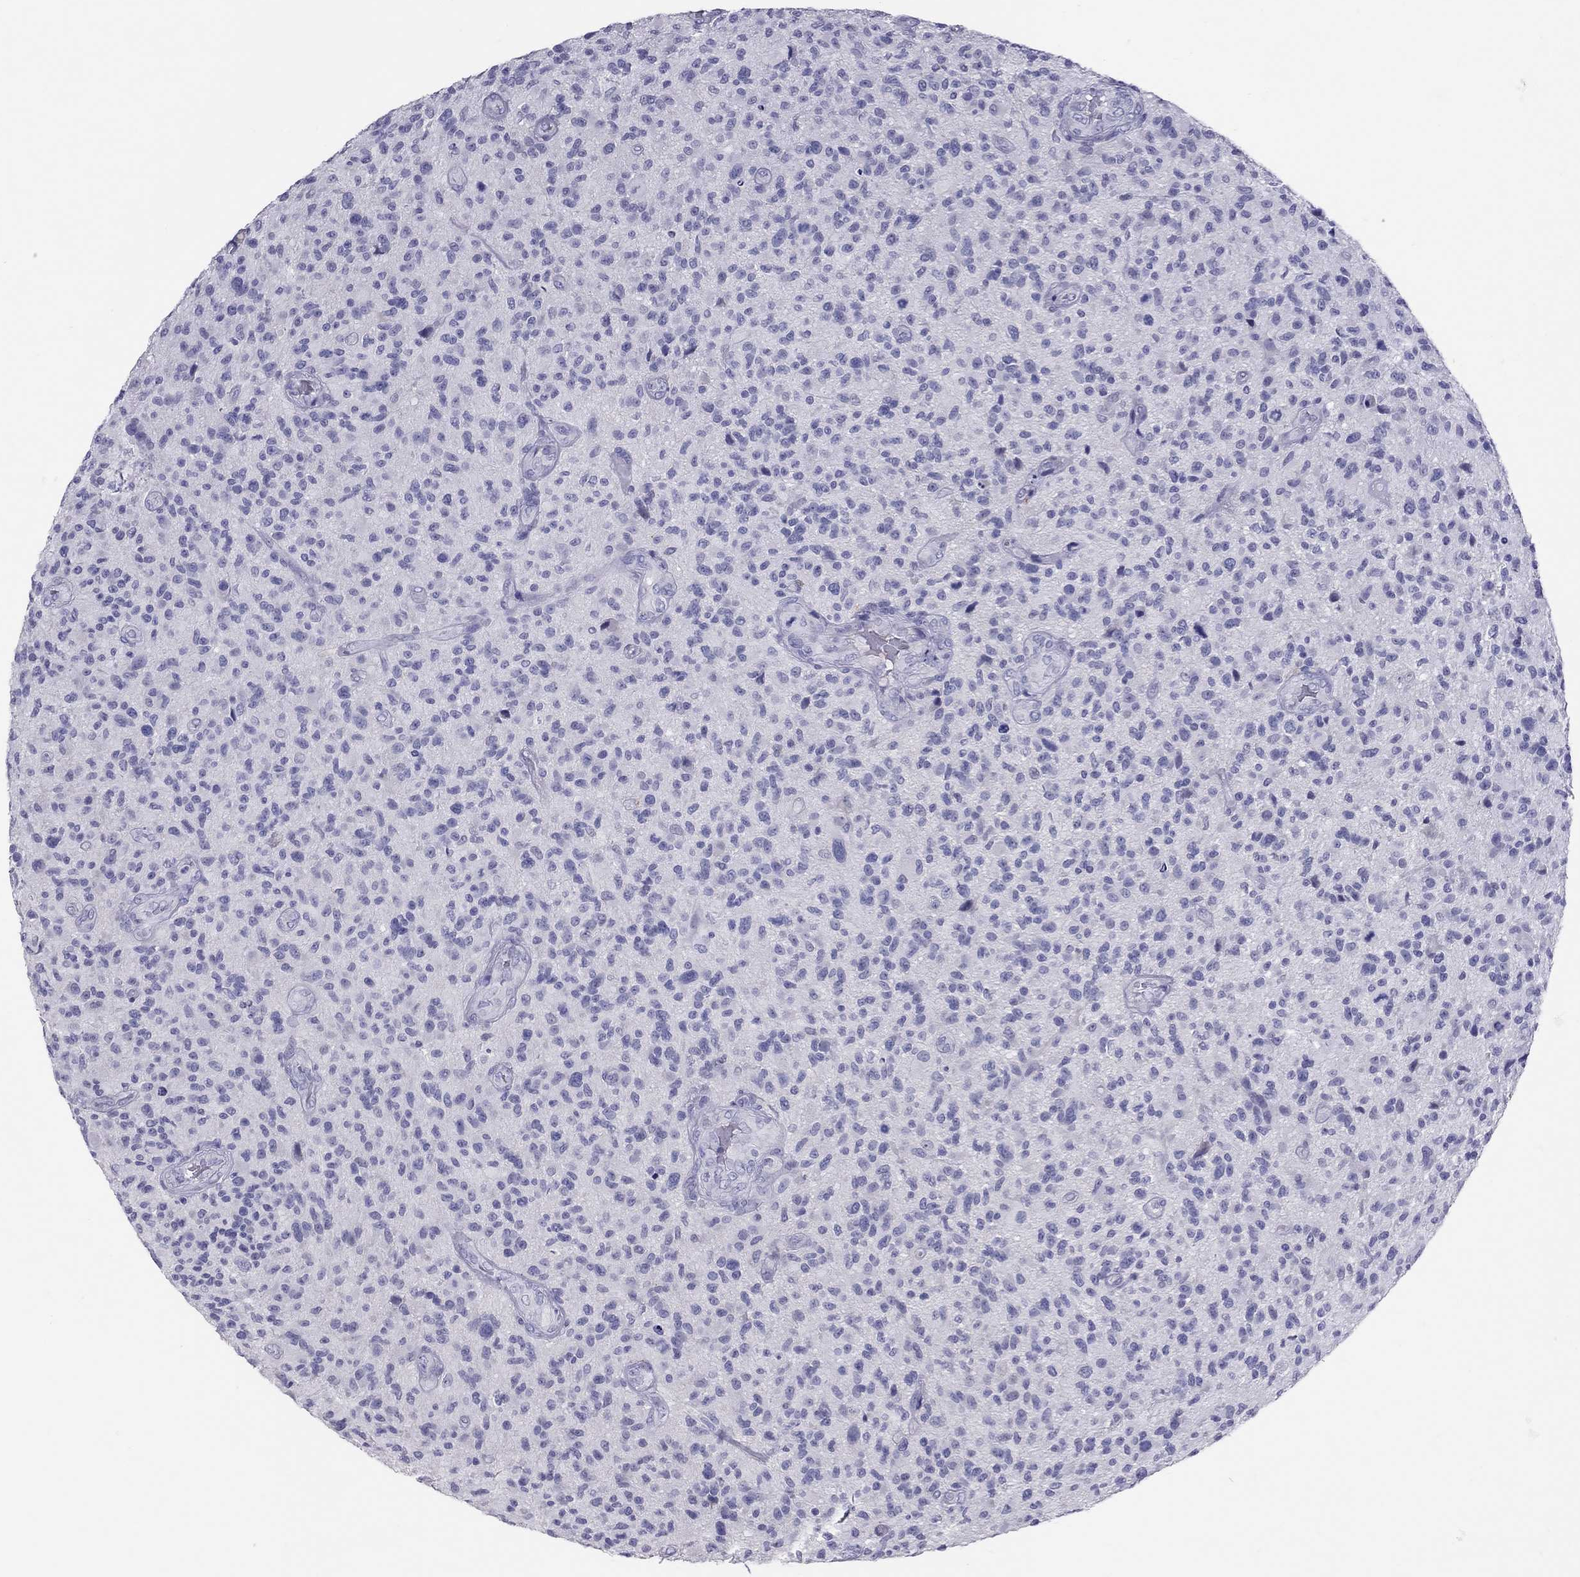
{"staining": {"intensity": "negative", "quantity": "none", "location": "none"}, "tissue": "glioma", "cell_type": "Tumor cells", "image_type": "cancer", "snomed": [{"axis": "morphology", "description": "Glioma, malignant, High grade"}, {"axis": "topography", "description": "Brain"}], "caption": "Immunohistochemistry (IHC) micrograph of neoplastic tissue: malignant glioma (high-grade) stained with DAB demonstrates no significant protein expression in tumor cells.", "gene": "IL17REL", "patient": {"sex": "male", "age": 47}}